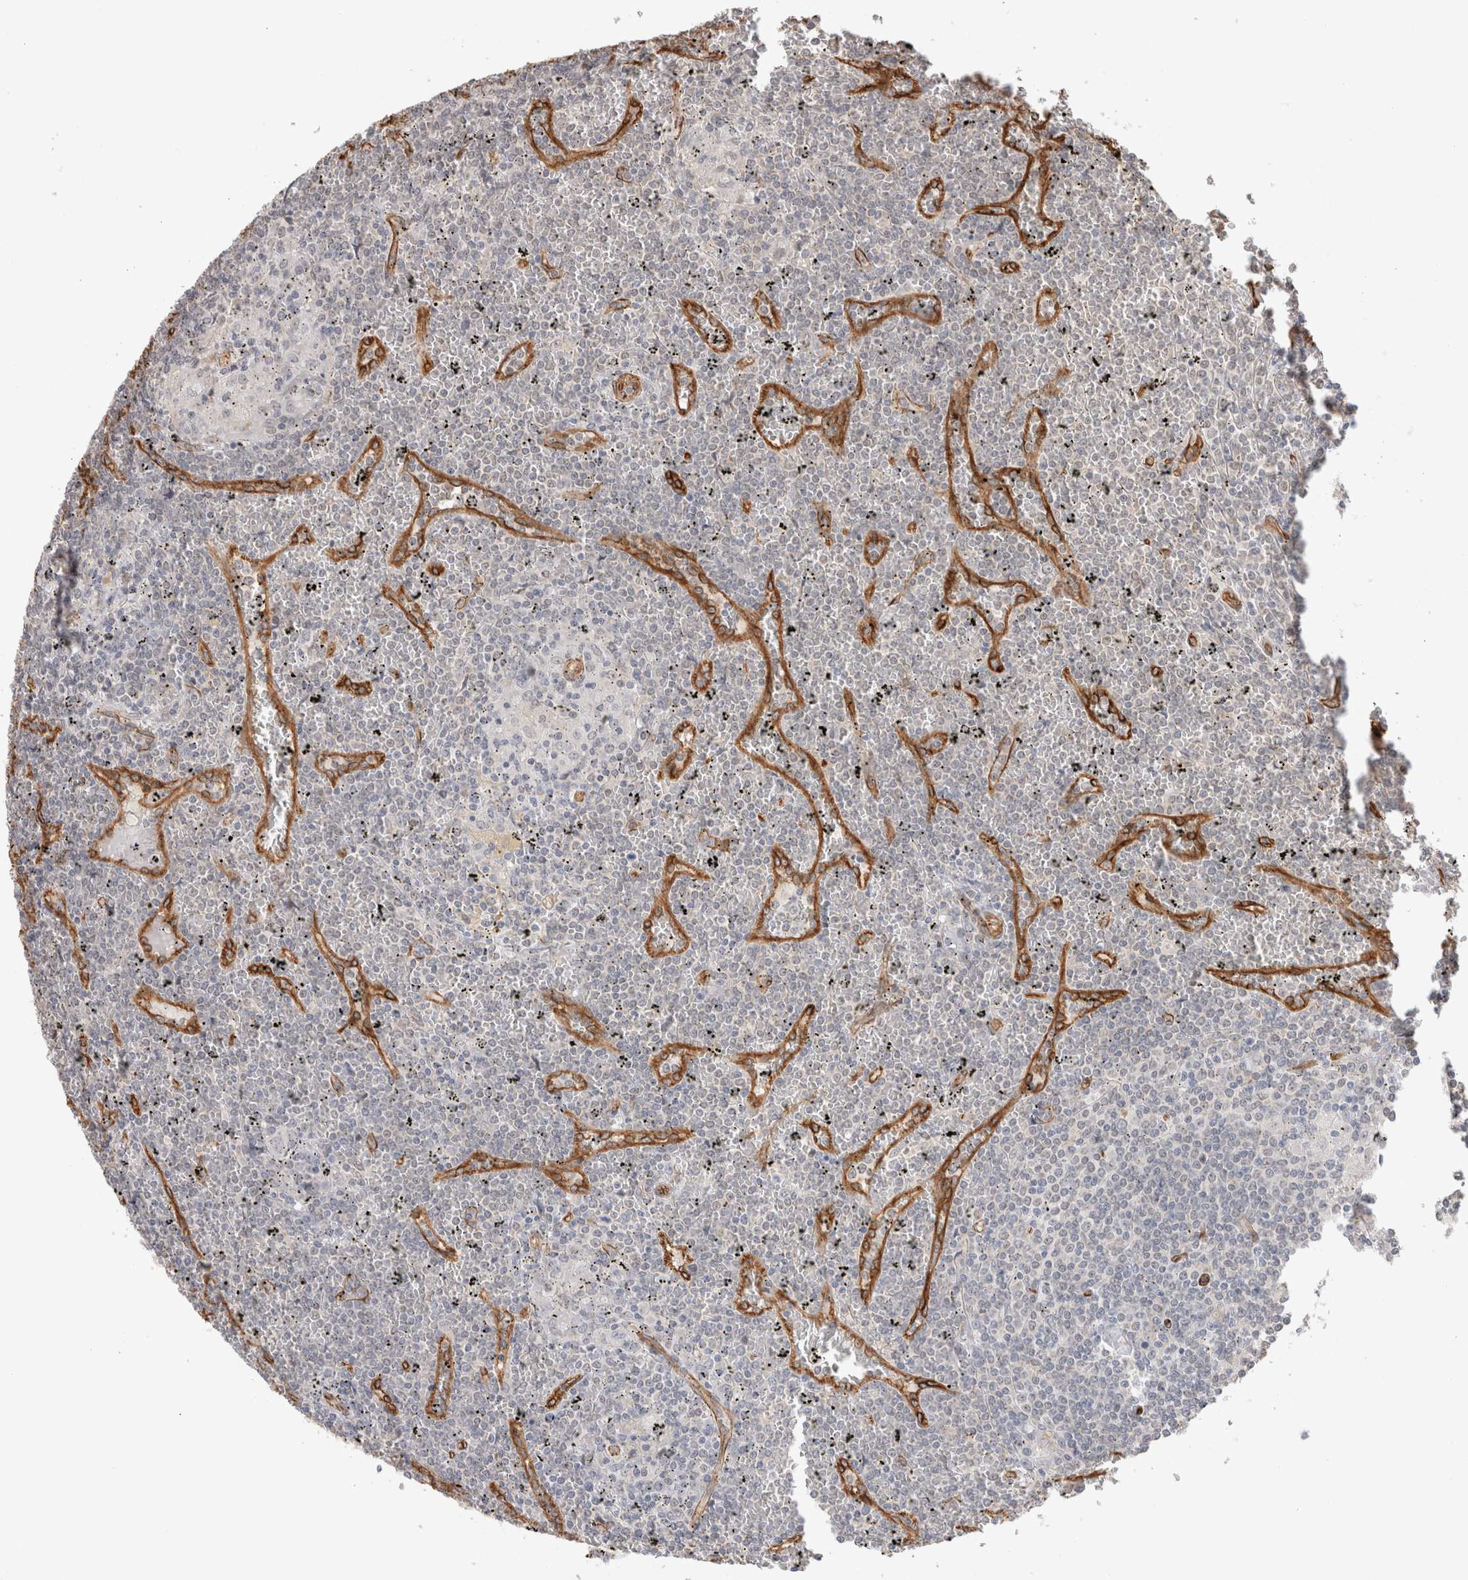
{"staining": {"intensity": "negative", "quantity": "none", "location": "none"}, "tissue": "lymphoma", "cell_type": "Tumor cells", "image_type": "cancer", "snomed": [{"axis": "morphology", "description": "Malignant lymphoma, non-Hodgkin's type, Low grade"}, {"axis": "topography", "description": "Spleen"}], "caption": "IHC micrograph of neoplastic tissue: human malignant lymphoma, non-Hodgkin's type (low-grade) stained with DAB (3,3'-diaminobenzidine) exhibits no significant protein expression in tumor cells.", "gene": "CAAP1", "patient": {"sex": "female", "age": 19}}